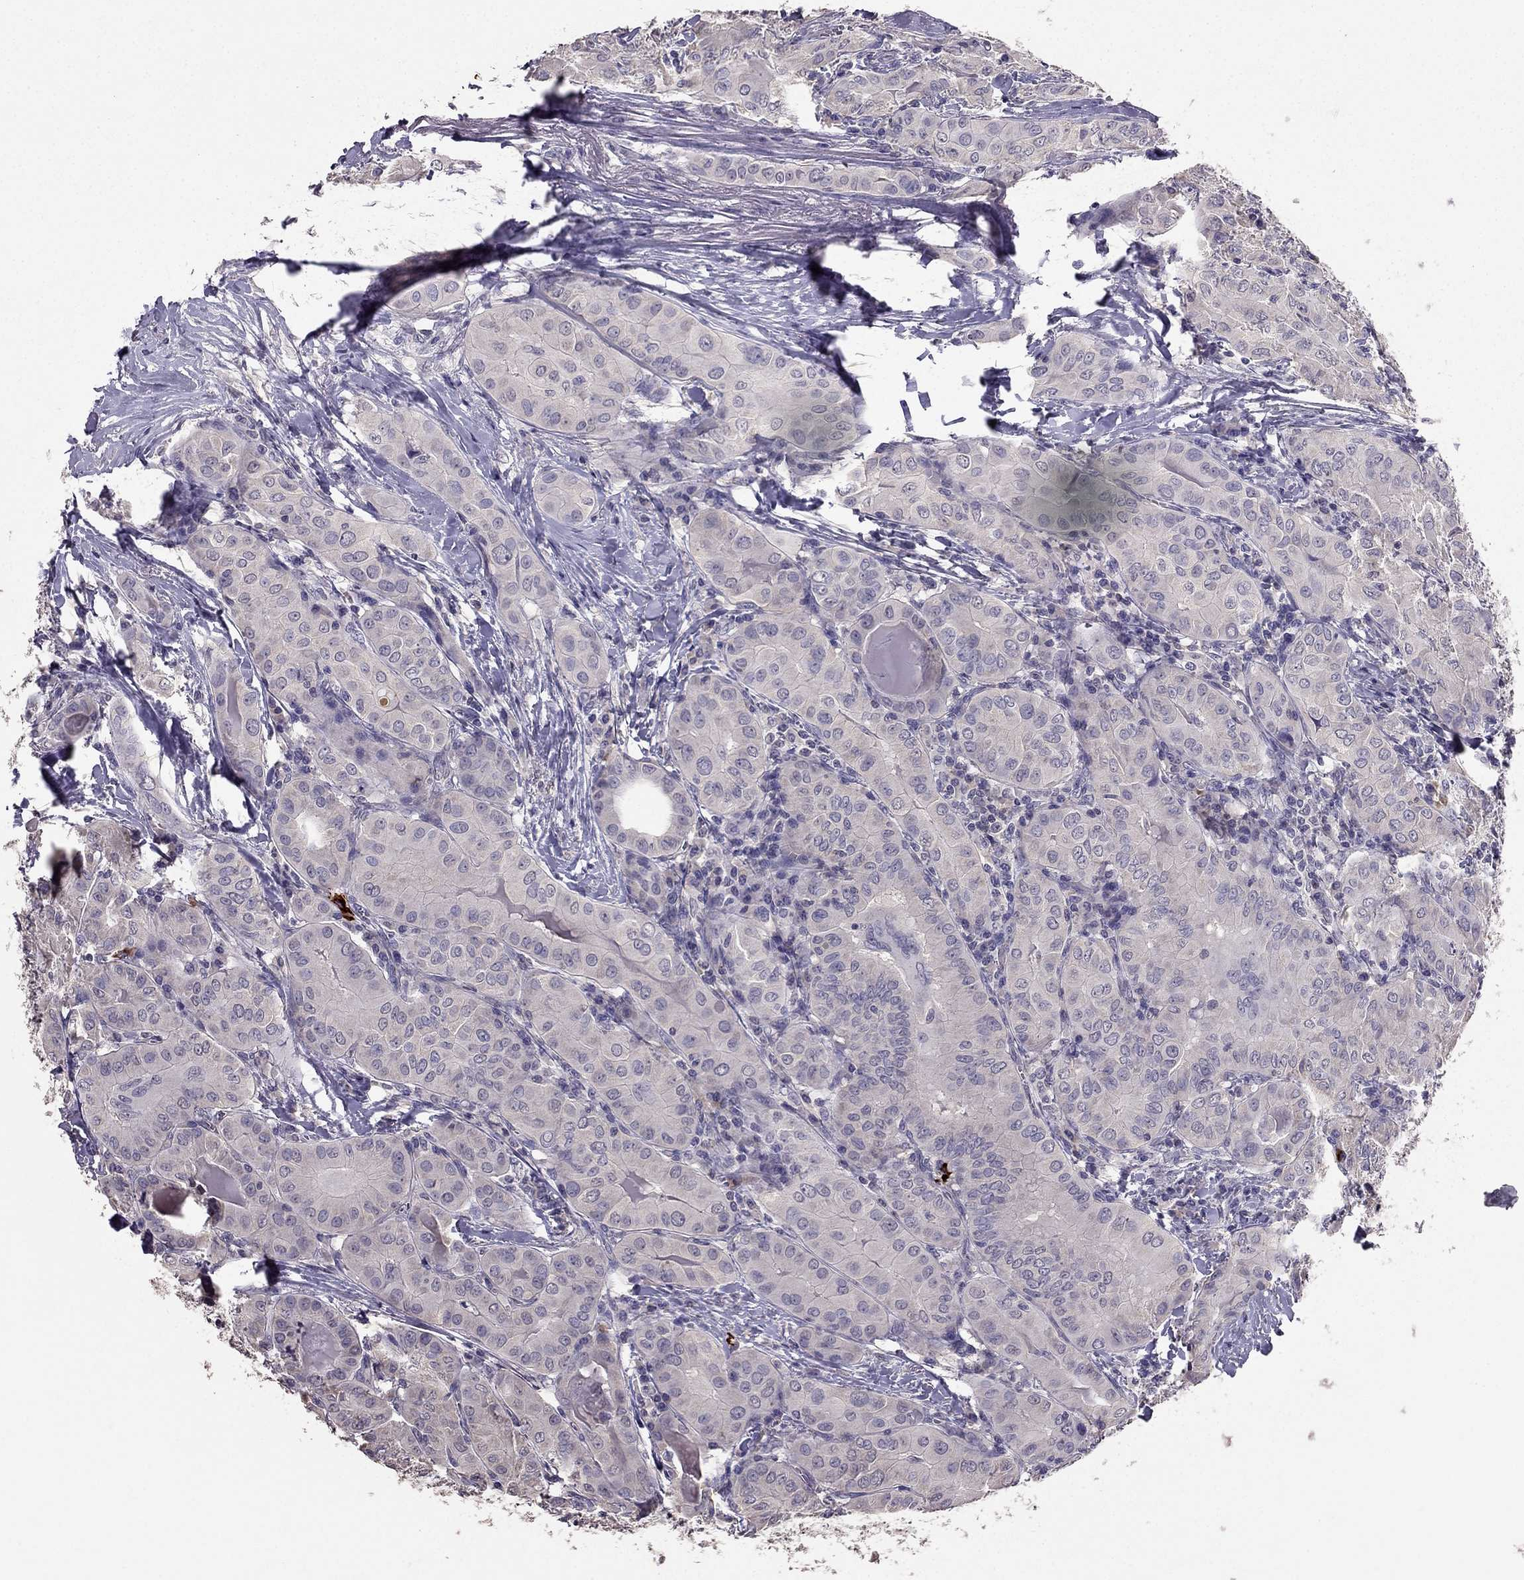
{"staining": {"intensity": "negative", "quantity": "none", "location": "none"}, "tissue": "thyroid cancer", "cell_type": "Tumor cells", "image_type": "cancer", "snomed": [{"axis": "morphology", "description": "Papillary adenocarcinoma, NOS"}, {"axis": "topography", "description": "Thyroid gland"}], "caption": "This histopathology image is of thyroid cancer (papillary adenocarcinoma) stained with immunohistochemistry to label a protein in brown with the nuclei are counter-stained blue. There is no expression in tumor cells.", "gene": "RFLNB", "patient": {"sex": "female", "age": 37}}